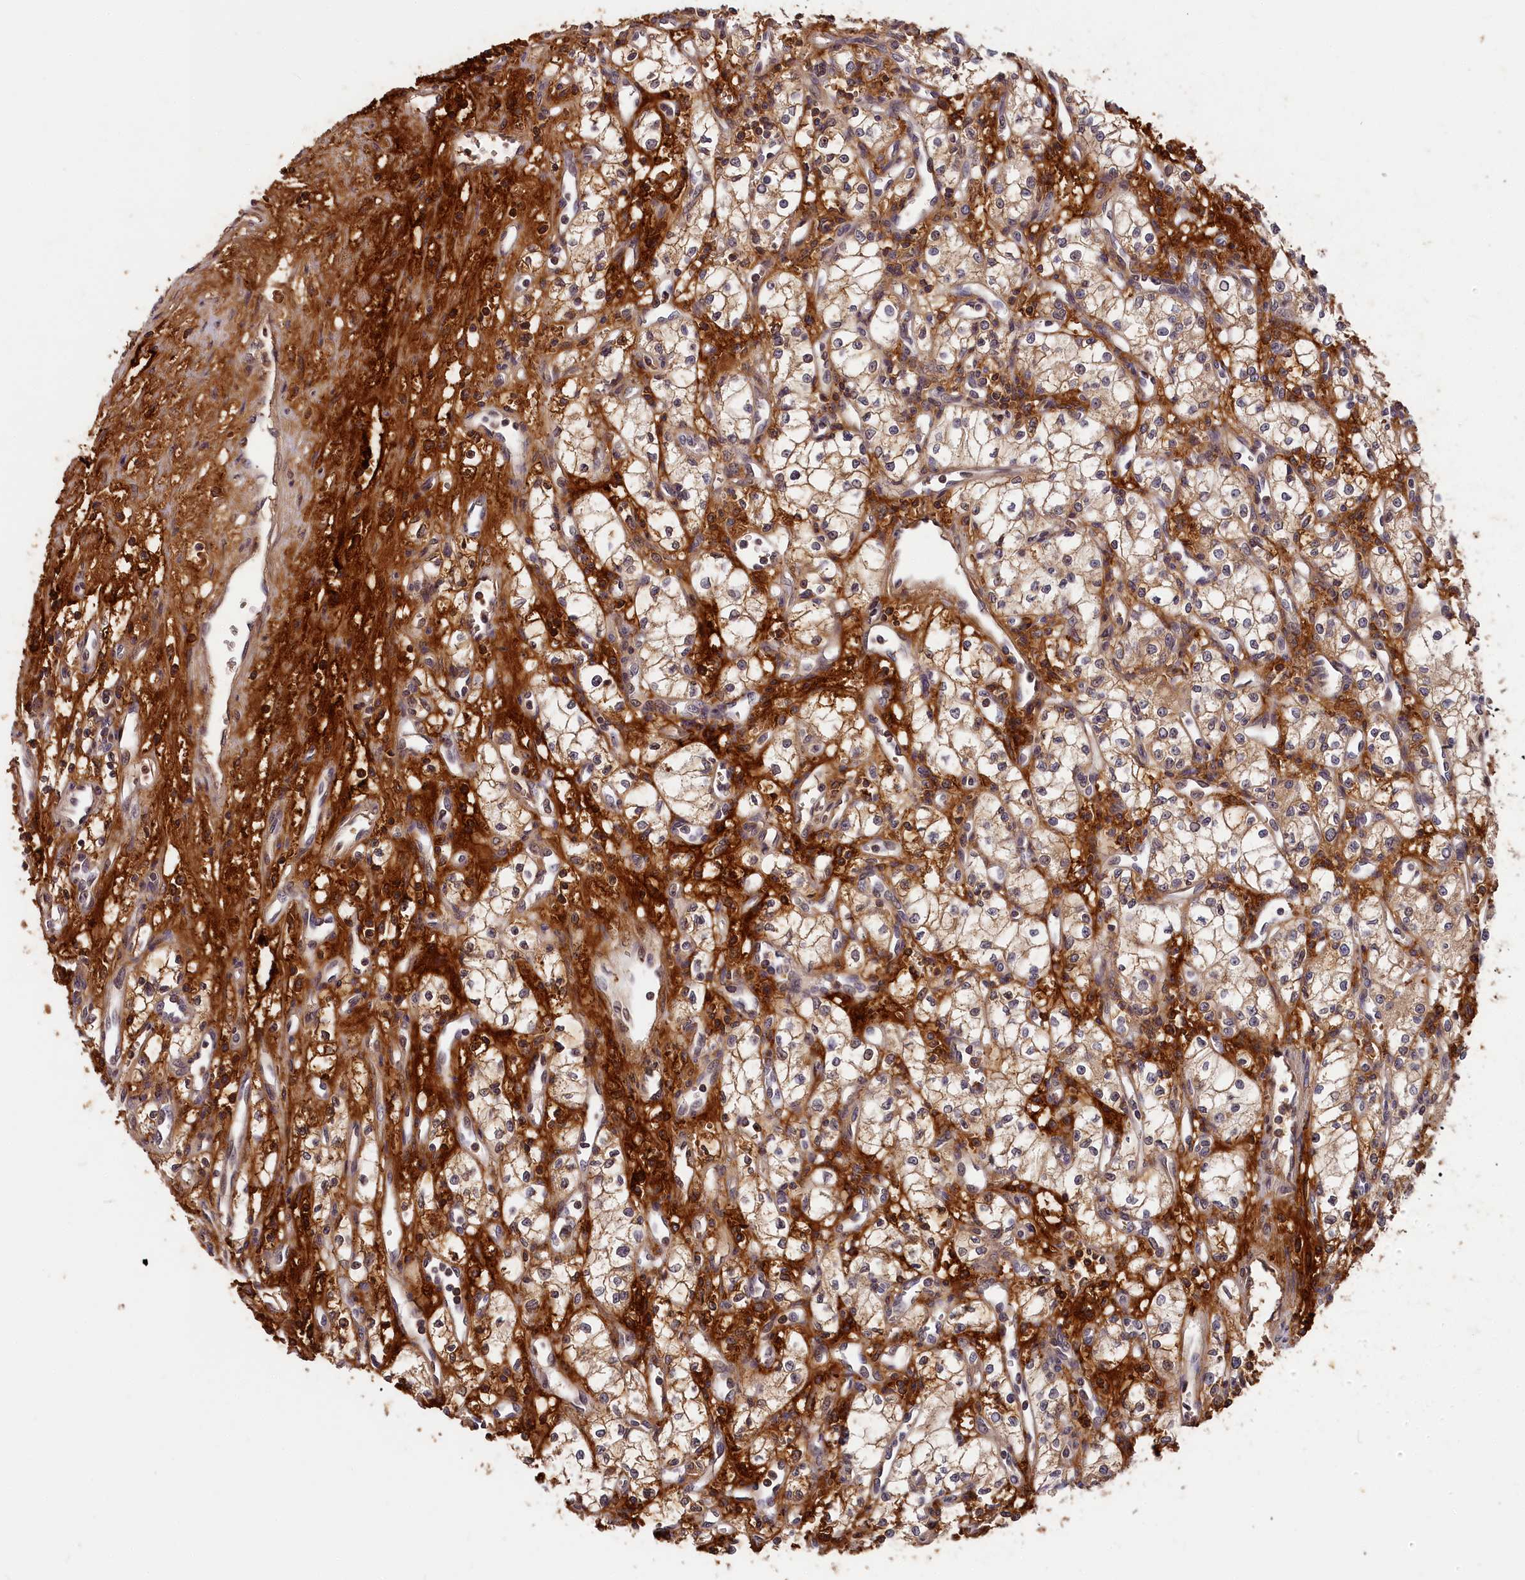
{"staining": {"intensity": "moderate", "quantity": "25%-75%", "location": "cytoplasmic/membranous"}, "tissue": "renal cancer", "cell_type": "Tumor cells", "image_type": "cancer", "snomed": [{"axis": "morphology", "description": "Adenocarcinoma, NOS"}, {"axis": "topography", "description": "Kidney"}], "caption": "Immunohistochemistry staining of renal cancer, which displays medium levels of moderate cytoplasmic/membranous expression in about 25%-75% of tumor cells indicating moderate cytoplasmic/membranous protein positivity. The staining was performed using DAB (brown) for protein detection and nuclei were counterstained in hematoxylin (blue).", "gene": "ITIH1", "patient": {"sex": "male", "age": 59}}